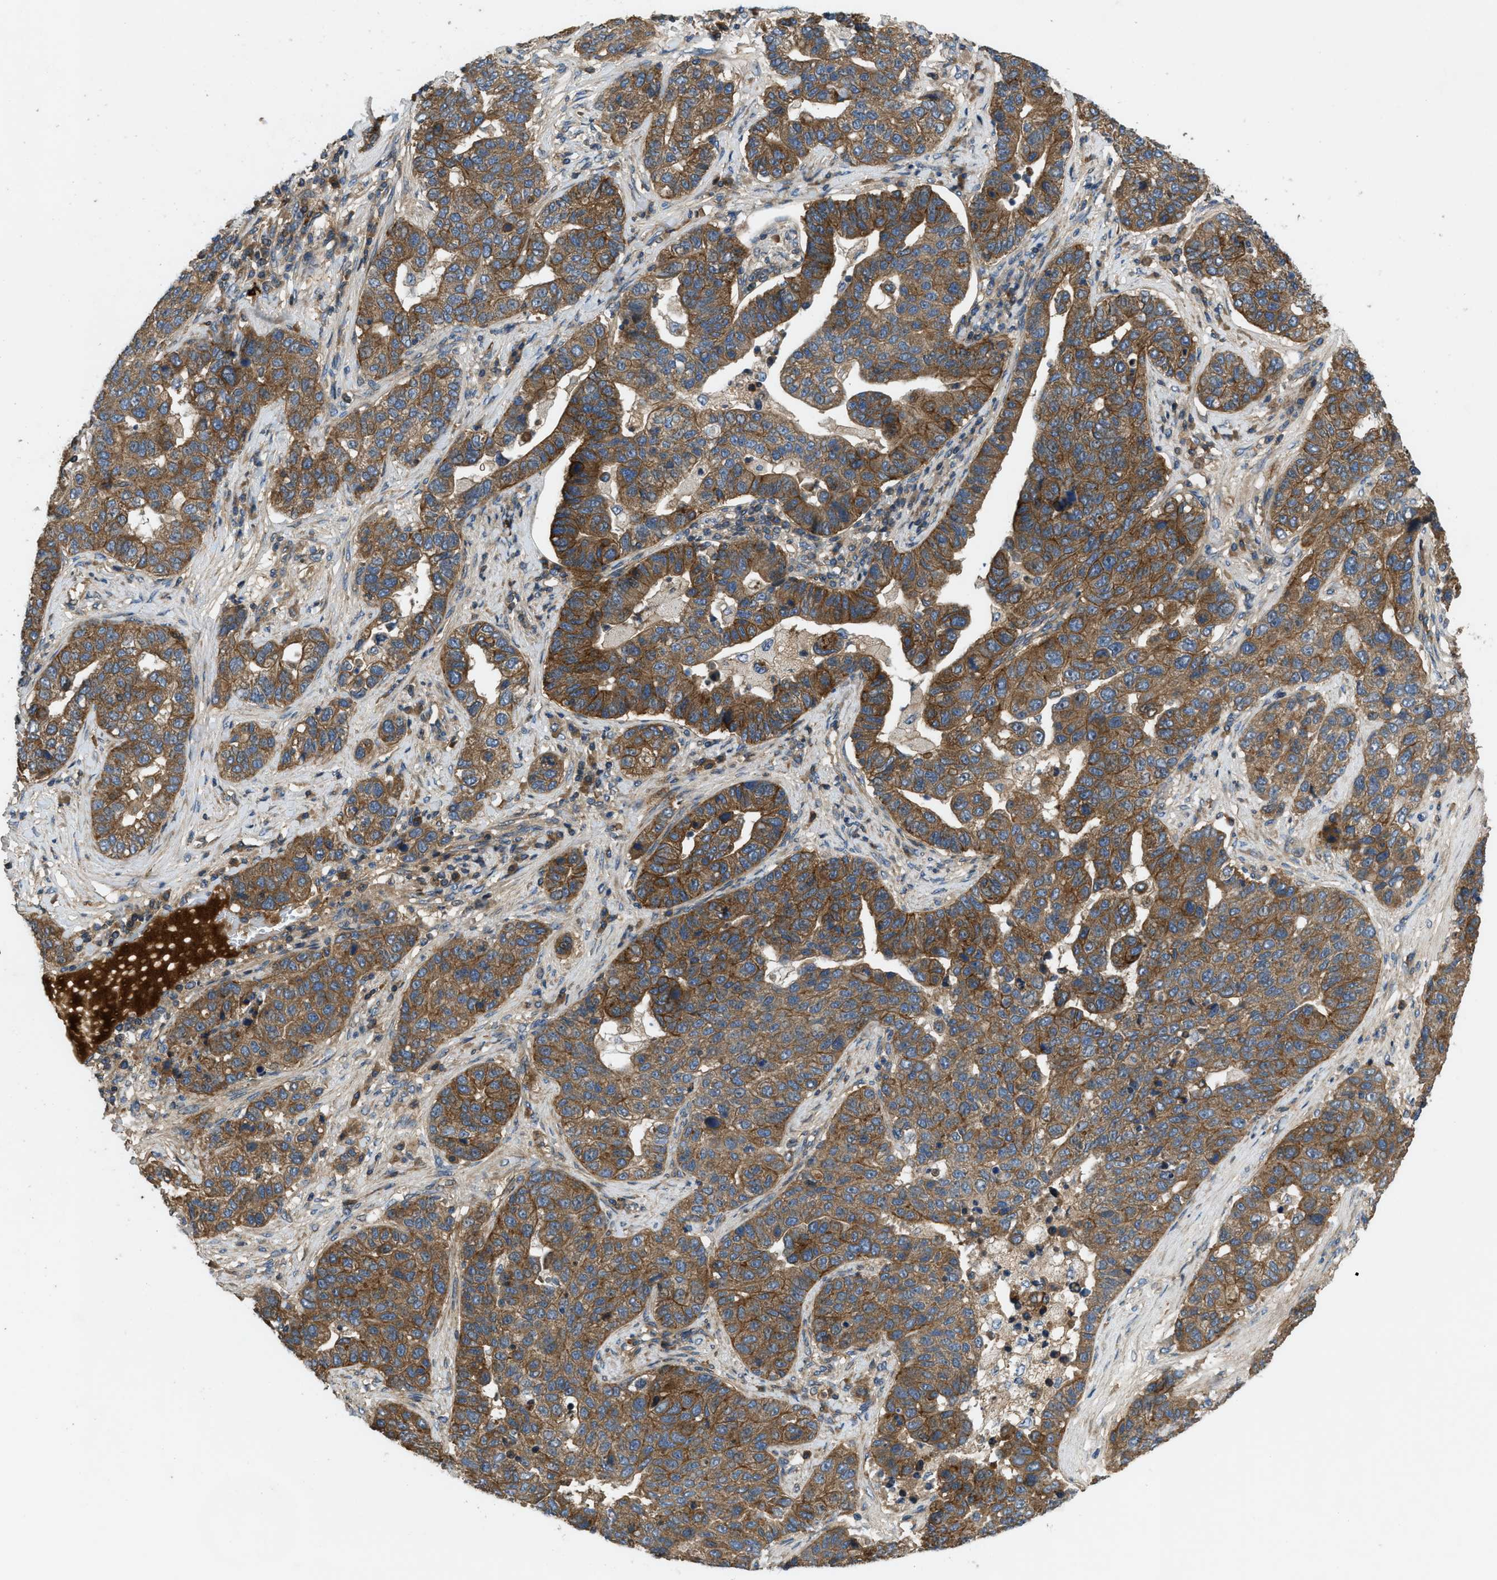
{"staining": {"intensity": "moderate", "quantity": ">75%", "location": "cytoplasmic/membranous"}, "tissue": "pancreatic cancer", "cell_type": "Tumor cells", "image_type": "cancer", "snomed": [{"axis": "morphology", "description": "Adenocarcinoma, NOS"}, {"axis": "topography", "description": "Pancreas"}], "caption": "IHC histopathology image of adenocarcinoma (pancreatic) stained for a protein (brown), which demonstrates medium levels of moderate cytoplasmic/membranous positivity in about >75% of tumor cells.", "gene": "CNNM3", "patient": {"sex": "female", "age": 61}}